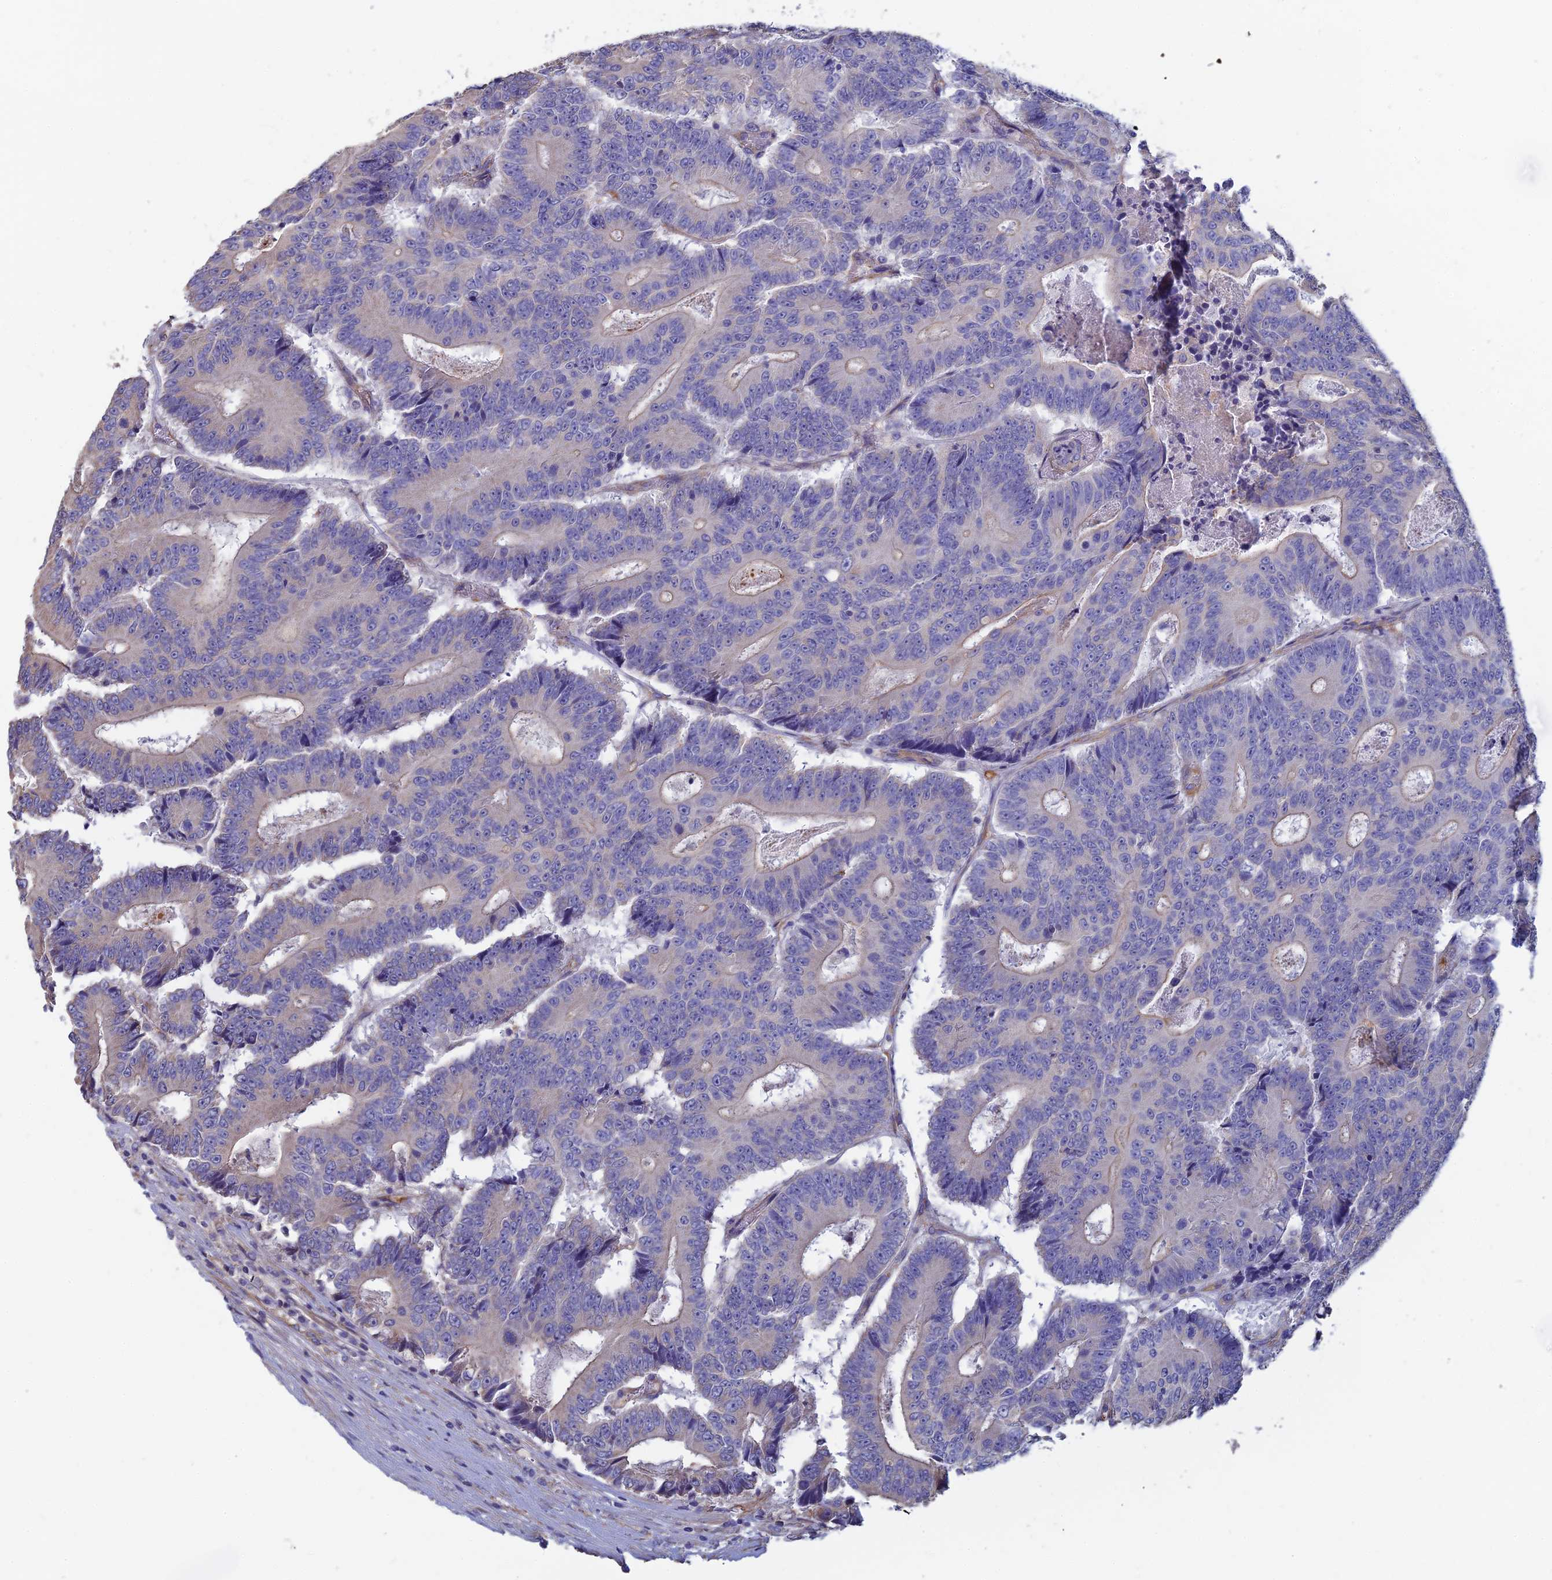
{"staining": {"intensity": "negative", "quantity": "none", "location": "none"}, "tissue": "colorectal cancer", "cell_type": "Tumor cells", "image_type": "cancer", "snomed": [{"axis": "morphology", "description": "Adenocarcinoma, NOS"}, {"axis": "topography", "description": "Colon"}], "caption": "Colorectal adenocarcinoma stained for a protein using immunohistochemistry (IHC) demonstrates no positivity tumor cells.", "gene": "PCDHA5", "patient": {"sex": "male", "age": 83}}